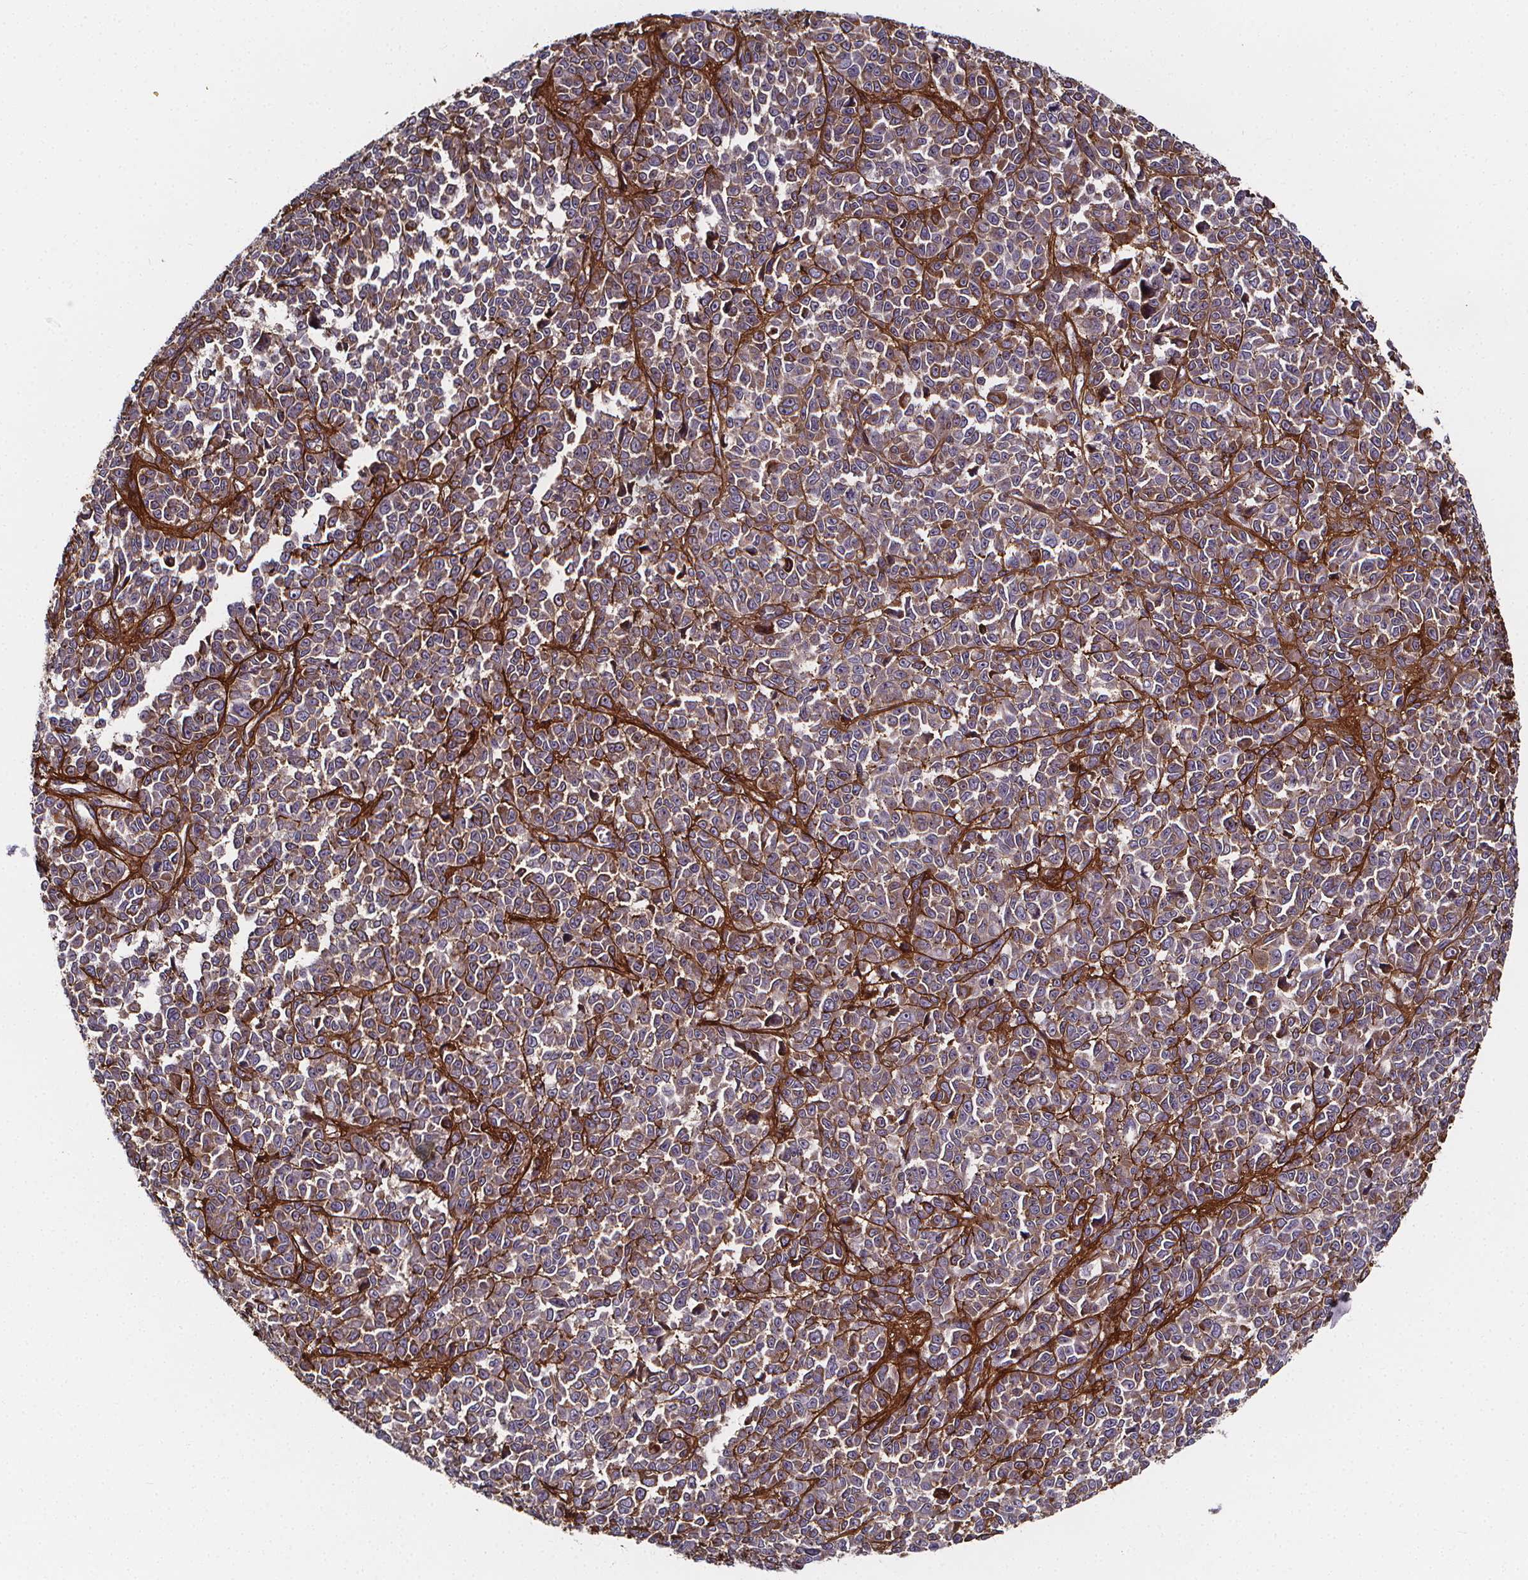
{"staining": {"intensity": "negative", "quantity": "none", "location": "none"}, "tissue": "melanoma", "cell_type": "Tumor cells", "image_type": "cancer", "snomed": [{"axis": "morphology", "description": "Malignant melanoma, NOS"}, {"axis": "topography", "description": "Skin"}], "caption": "This is a micrograph of IHC staining of malignant melanoma, which shows no staining in tumor cells. (DAB immunohistochemistry (IHC), high magnification).", "gene": "AEBP1", "patient": {"sex": "female", "age": 95}}